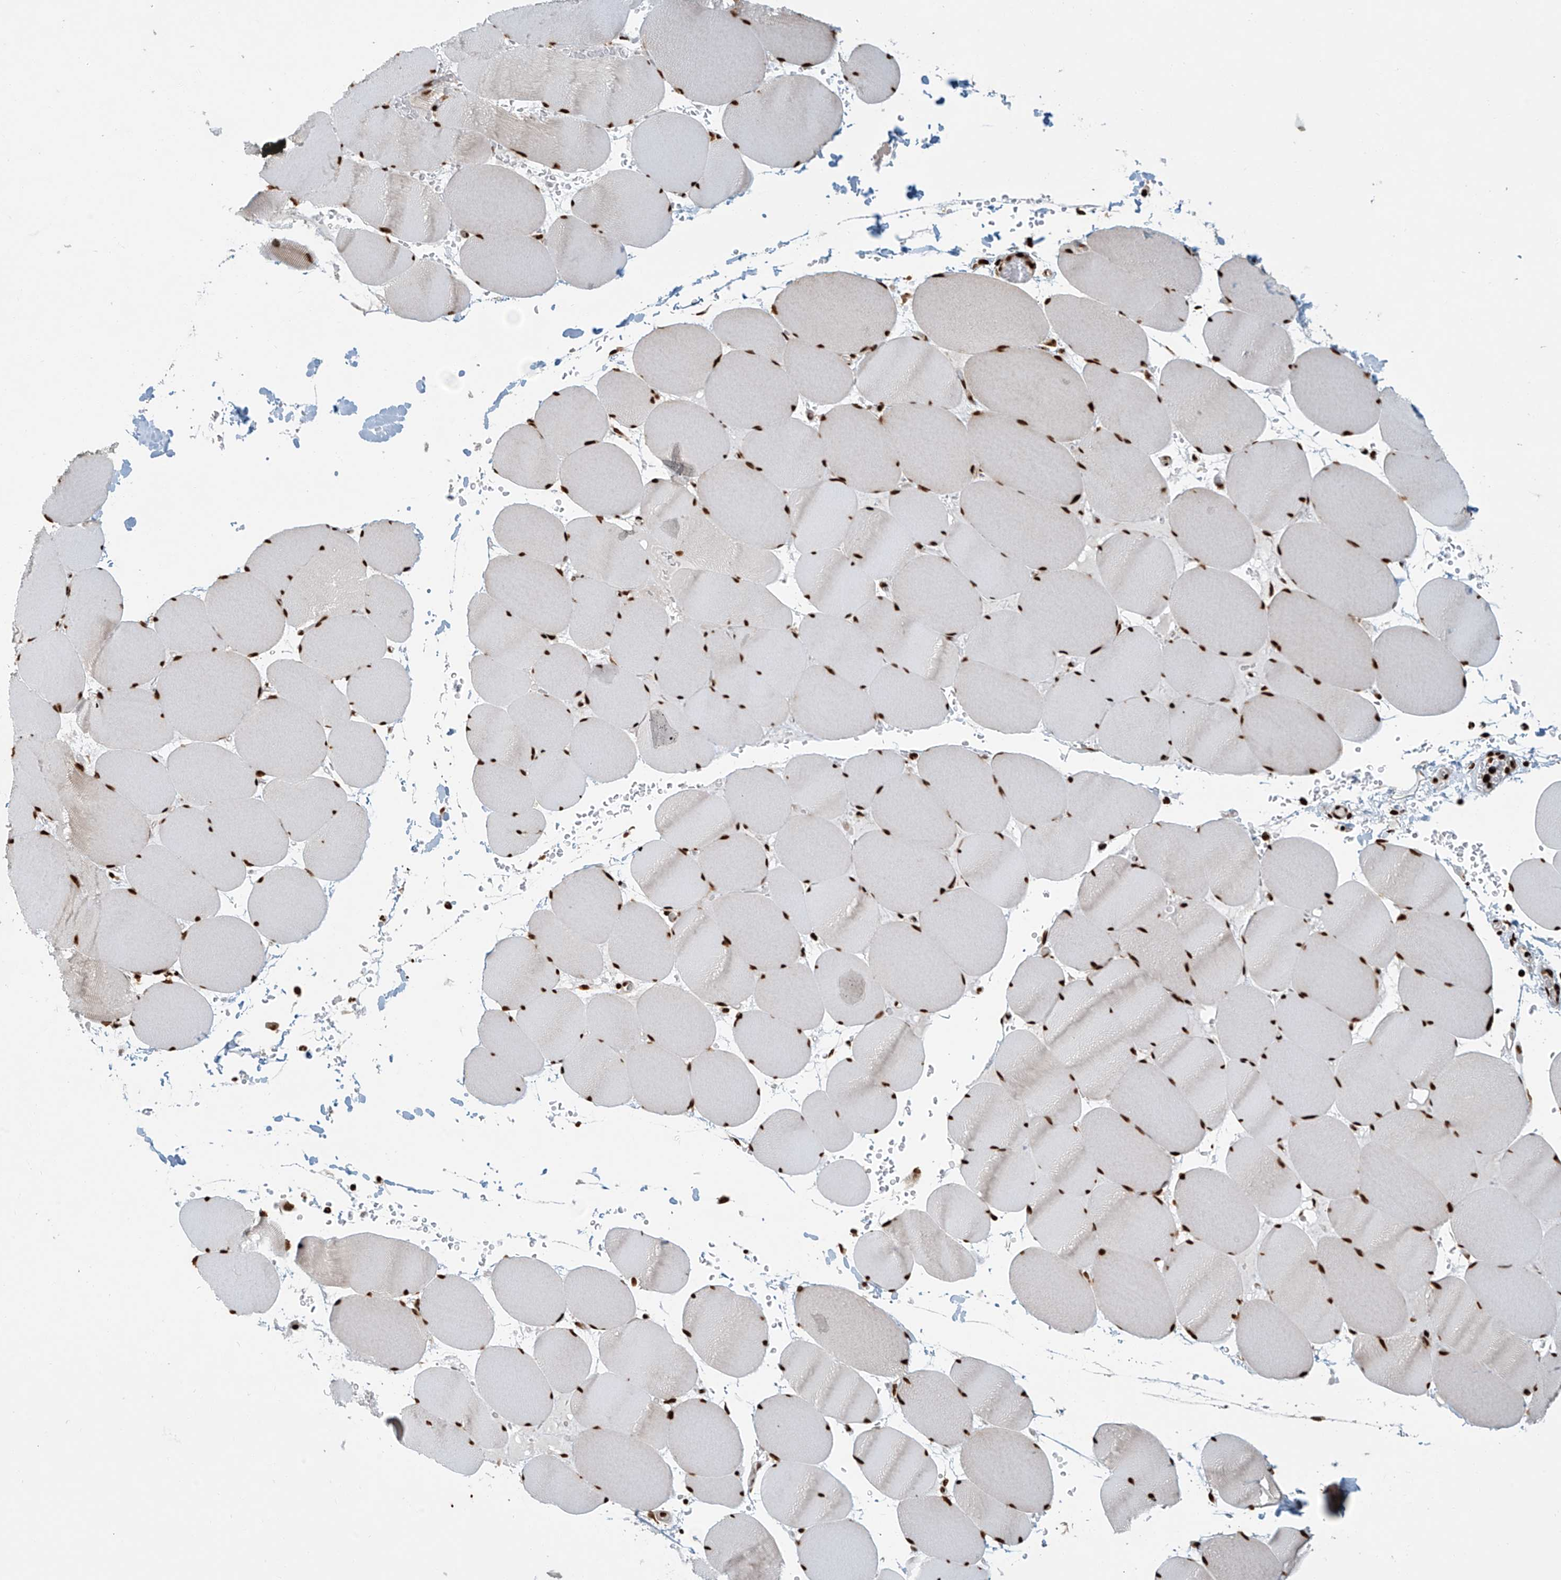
{"staining": {"intensity": "strong", "quantity": ">75%", "location": "nuclear"}, "tissue": "skeletal muscle", "cell_type": "Myocytes", "image_type": "normal", "snomed": [{"axis": "morphology", "description": "Normal tissue, NOS"}, {"axis": "topography", "description": "Skeletal muscle"}, {"axis": "topography", "description": "Head-Neck"}], "caption": "Brown immunohistochemical staining in benign human skeletal muscle shows strong nuclear staining in approximately >75% of myocytes. (DAB (3,3'-diaminobenzidine) IHC, brown staining for protein, blue staining for nuclei).", "gene": "FAM193B", "patient": {"sex": "male", "age": 66}}